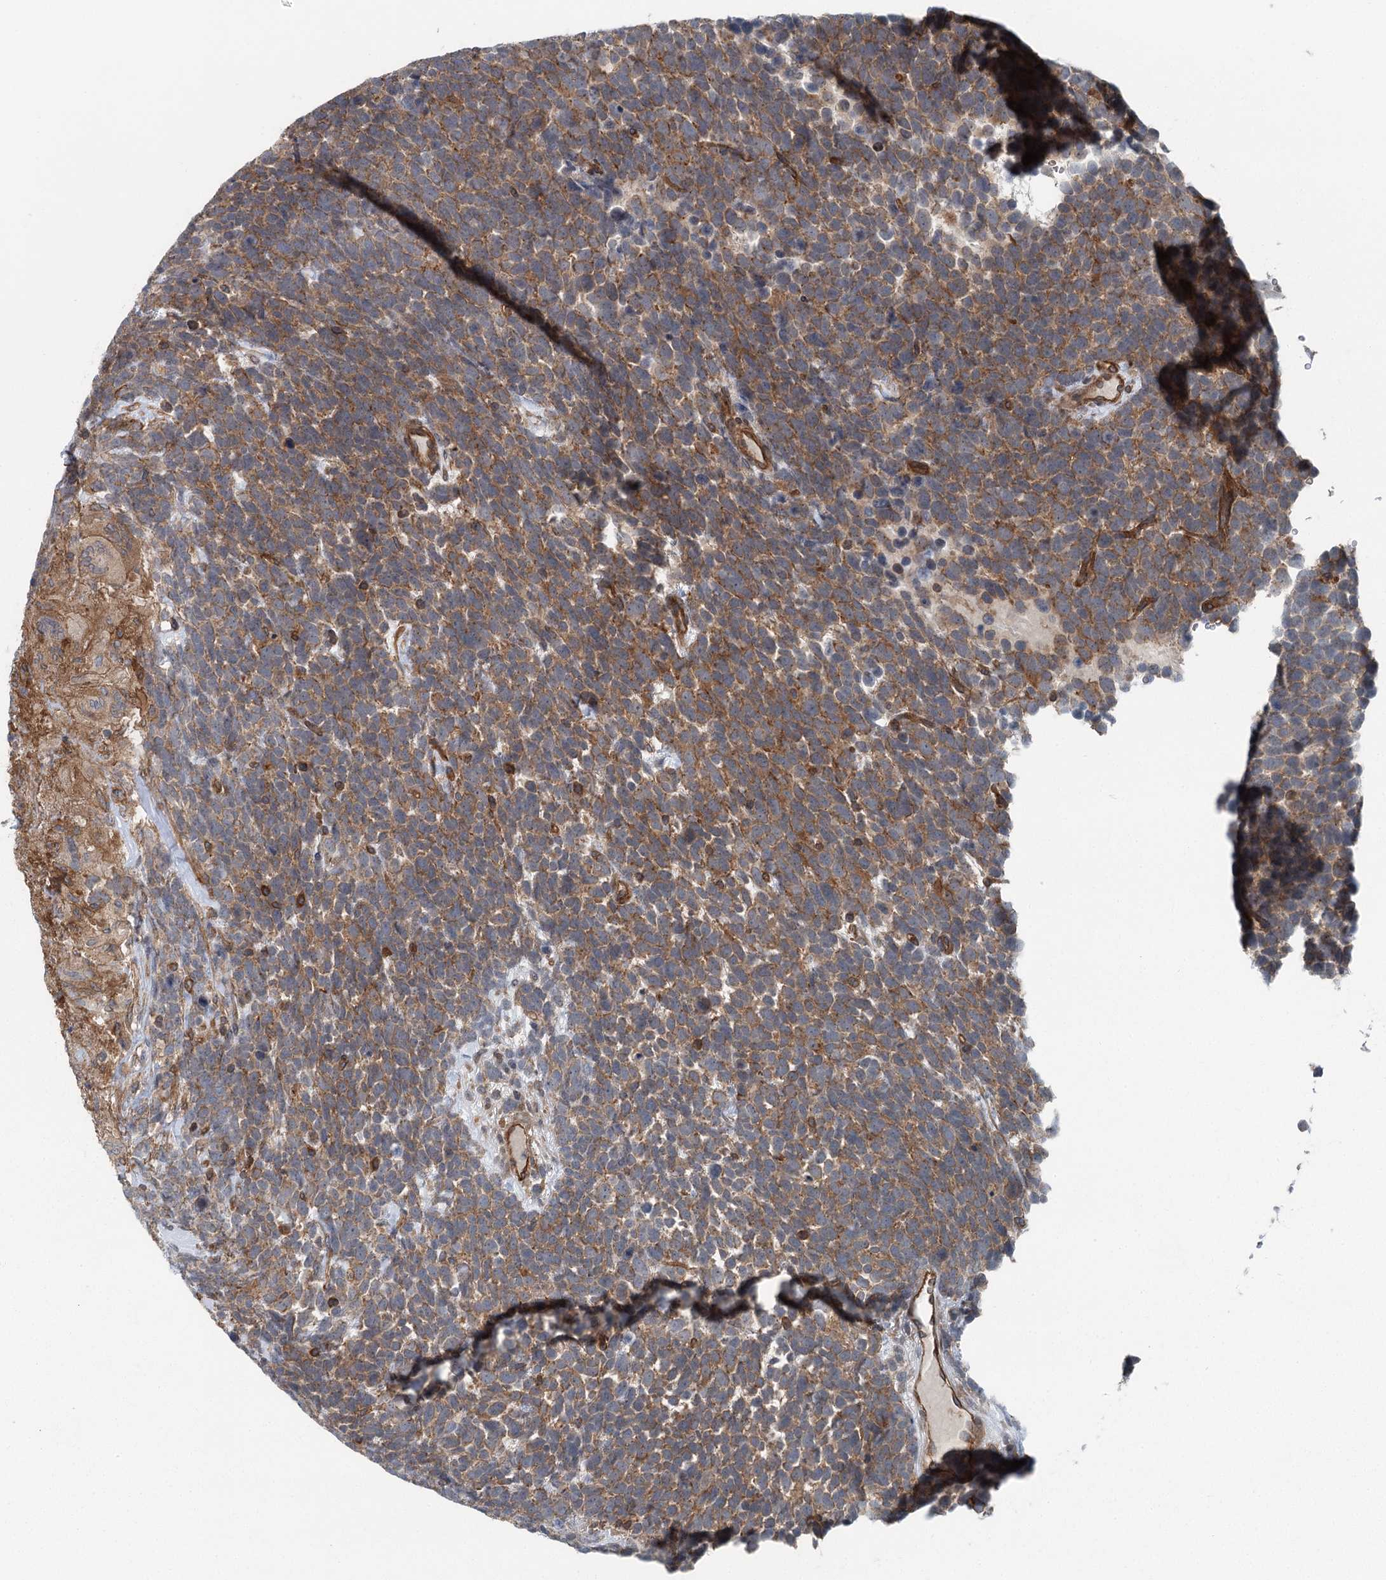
{"staining": {"intensity": "moderate", "quantity": ">75%", "location": "cytoplasmic/membranous"}, "tissue": "urothelial cancer", "cell_type": "Tumor cells", "image_type": "cancer", "snomed": [{"axis": "morphology", "description": "Urothelial carcinoma, High grade"}, {"axis": "topography", "description": "Urinary bladder"}], "caption": "Urothelial cancer stained with DAB (3,3'-diaminobenzidine) IHC reveals medium levels of moderate cytoplasmic/membranous expression in approximately >75% of tumor cells.", "gene": "IQSEC1", "patient": {"sex": "female", "age": 82}}